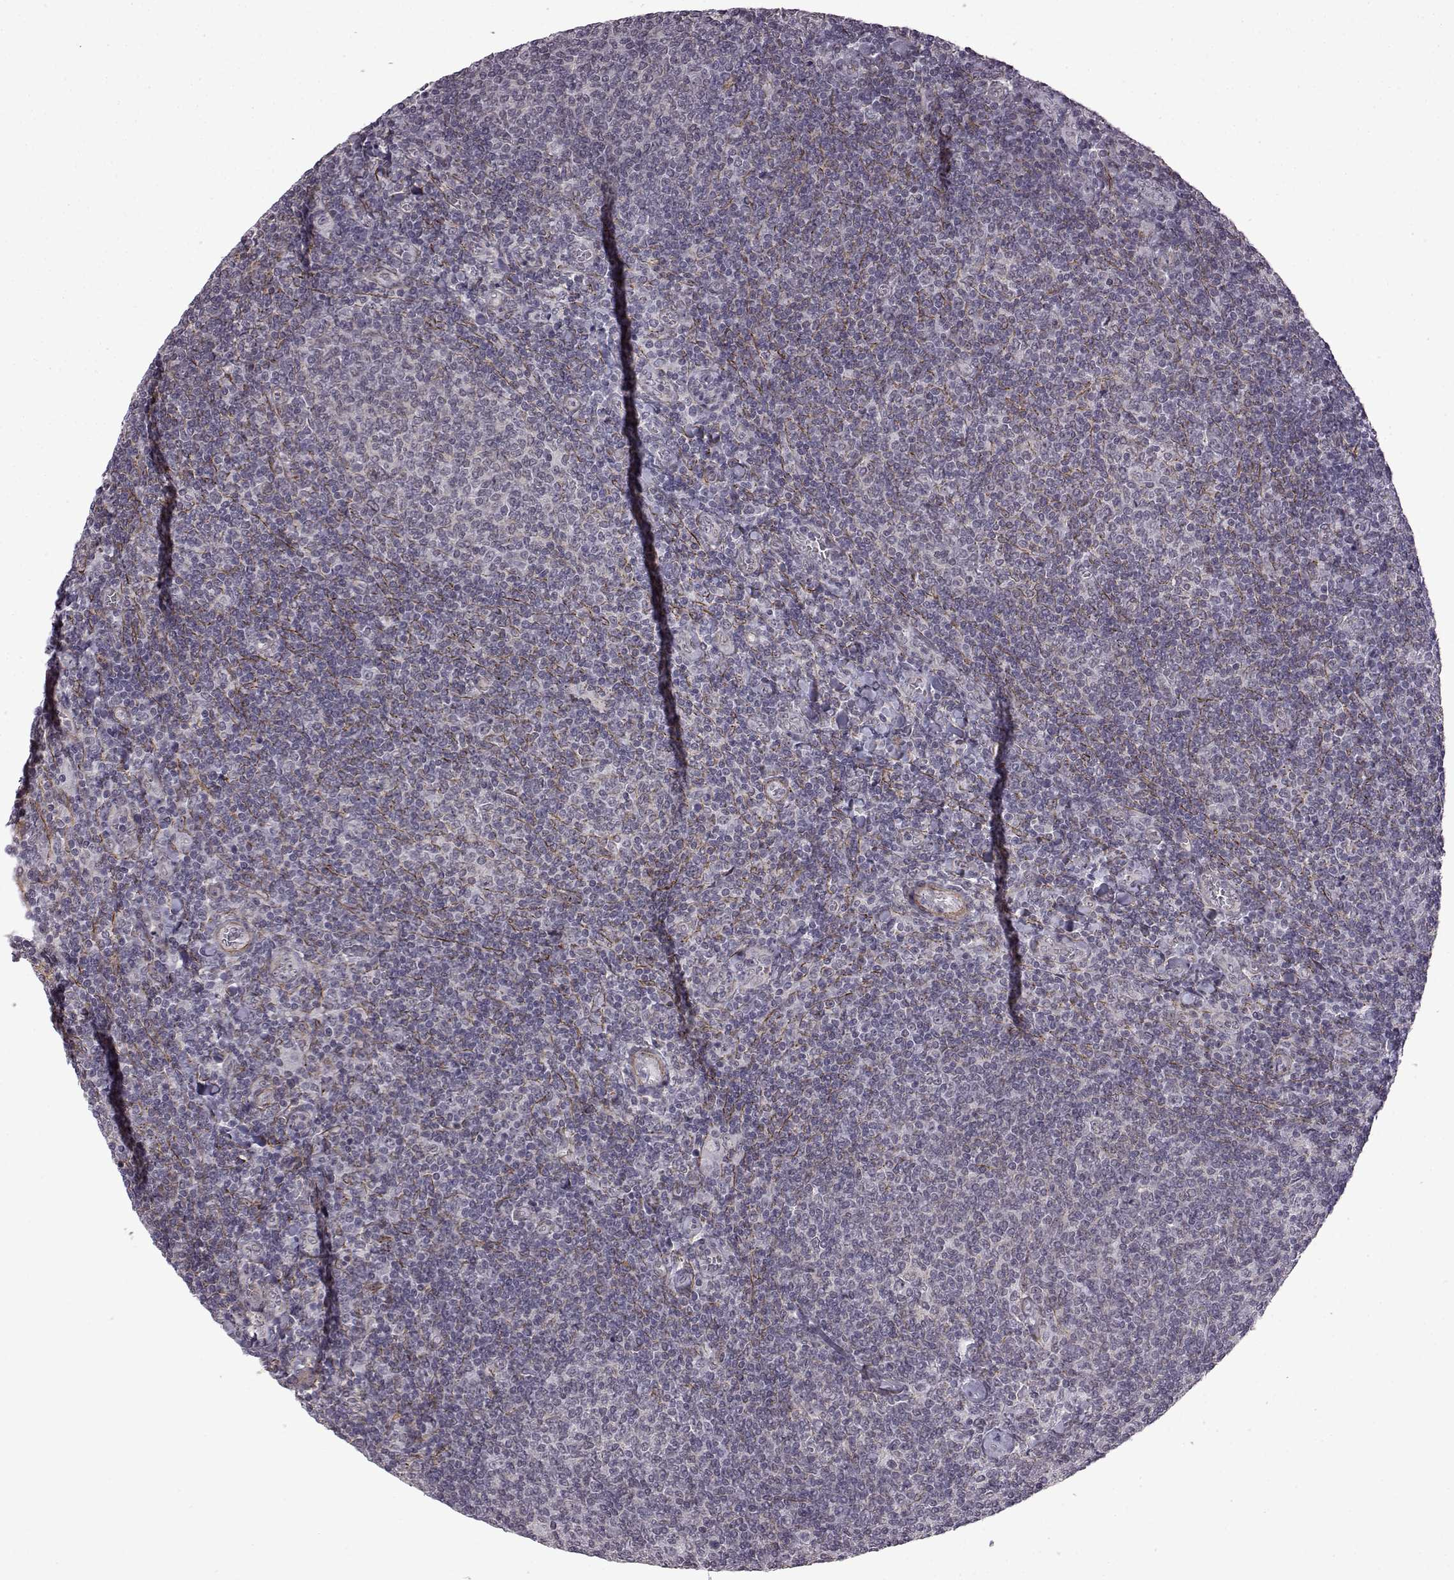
{"staining": {"intensity": "negative", "quantity": "none", "location": "none"}, "tissue": "lymphoma", "cell_type": "Tumor cells", "image_type": "cancer", "snomed": [{"axis": "morphology", "description": "Malignant lymphoma, non-Hodgkin's type, Low grade"}, {"axis": "topography", "description": "Lymph node"}], "caption": "Protein analysis of low-grade malignant lymphoma, non-Hodgkin's type reveals no significant expression in tumor cells.", "gene": "SYNPO2", "patient": {"sex": "male", "age": 52}}